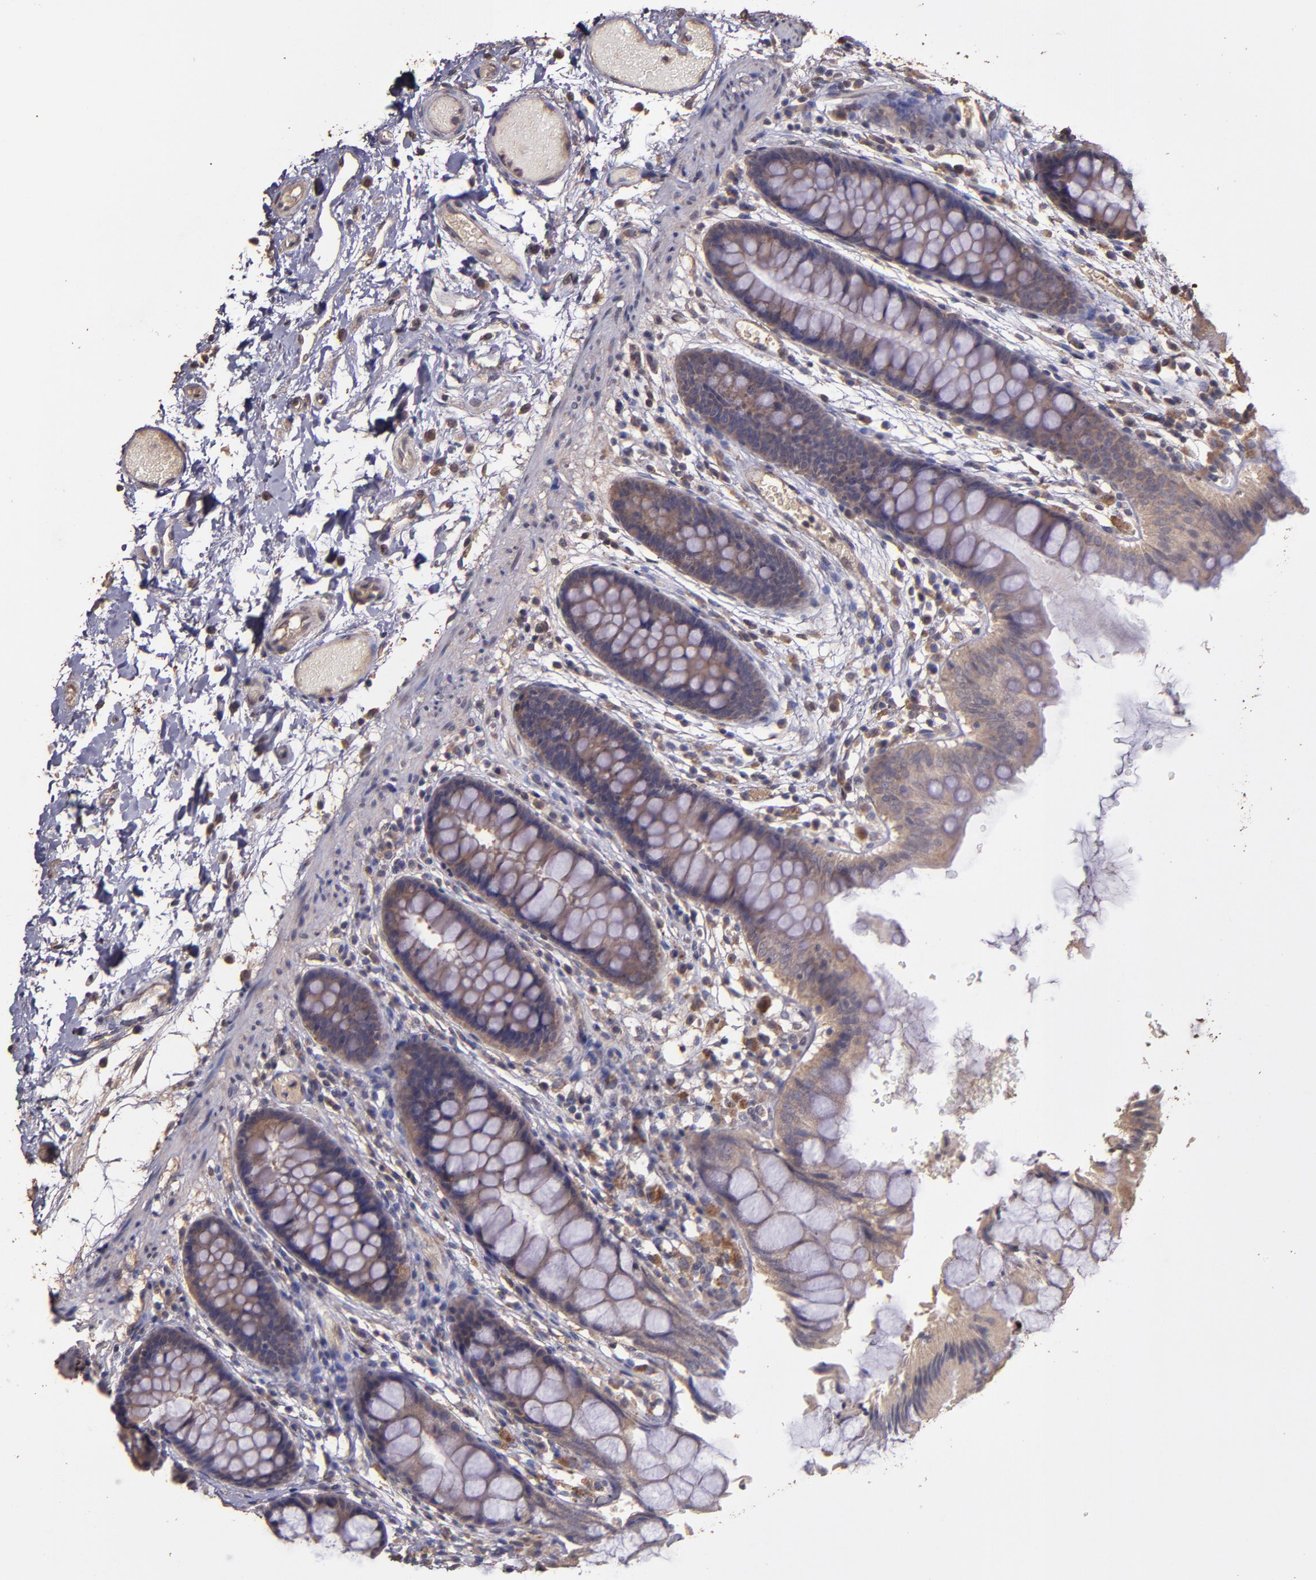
{"staining": {"intensity": "weak", "quantity": ">75%", "location": "cytoplasmic/membranous"}, "tissue": "colon", "cell_type": "Endothelial cells", "image_type": "normal", "snomed": [{"axis": "morphology", "description": "Normal tissue, NOS"}, {"axis": "topography", "description": "Smooth muscle"}, {"axis": "topography", "description": "Colon"}], "caption": "Protein staining by immunohistochemistry (IHC) demonstrates weak cytoplasmic/membranous staining in about >75% of endothelial cells in benign colon. (DAB (3,3'-diaminobenzidine) IHC with brightfield microscopy, high magnification).", "gene": "HECTD1", "patient": {"sex": "male", "age": 67}}